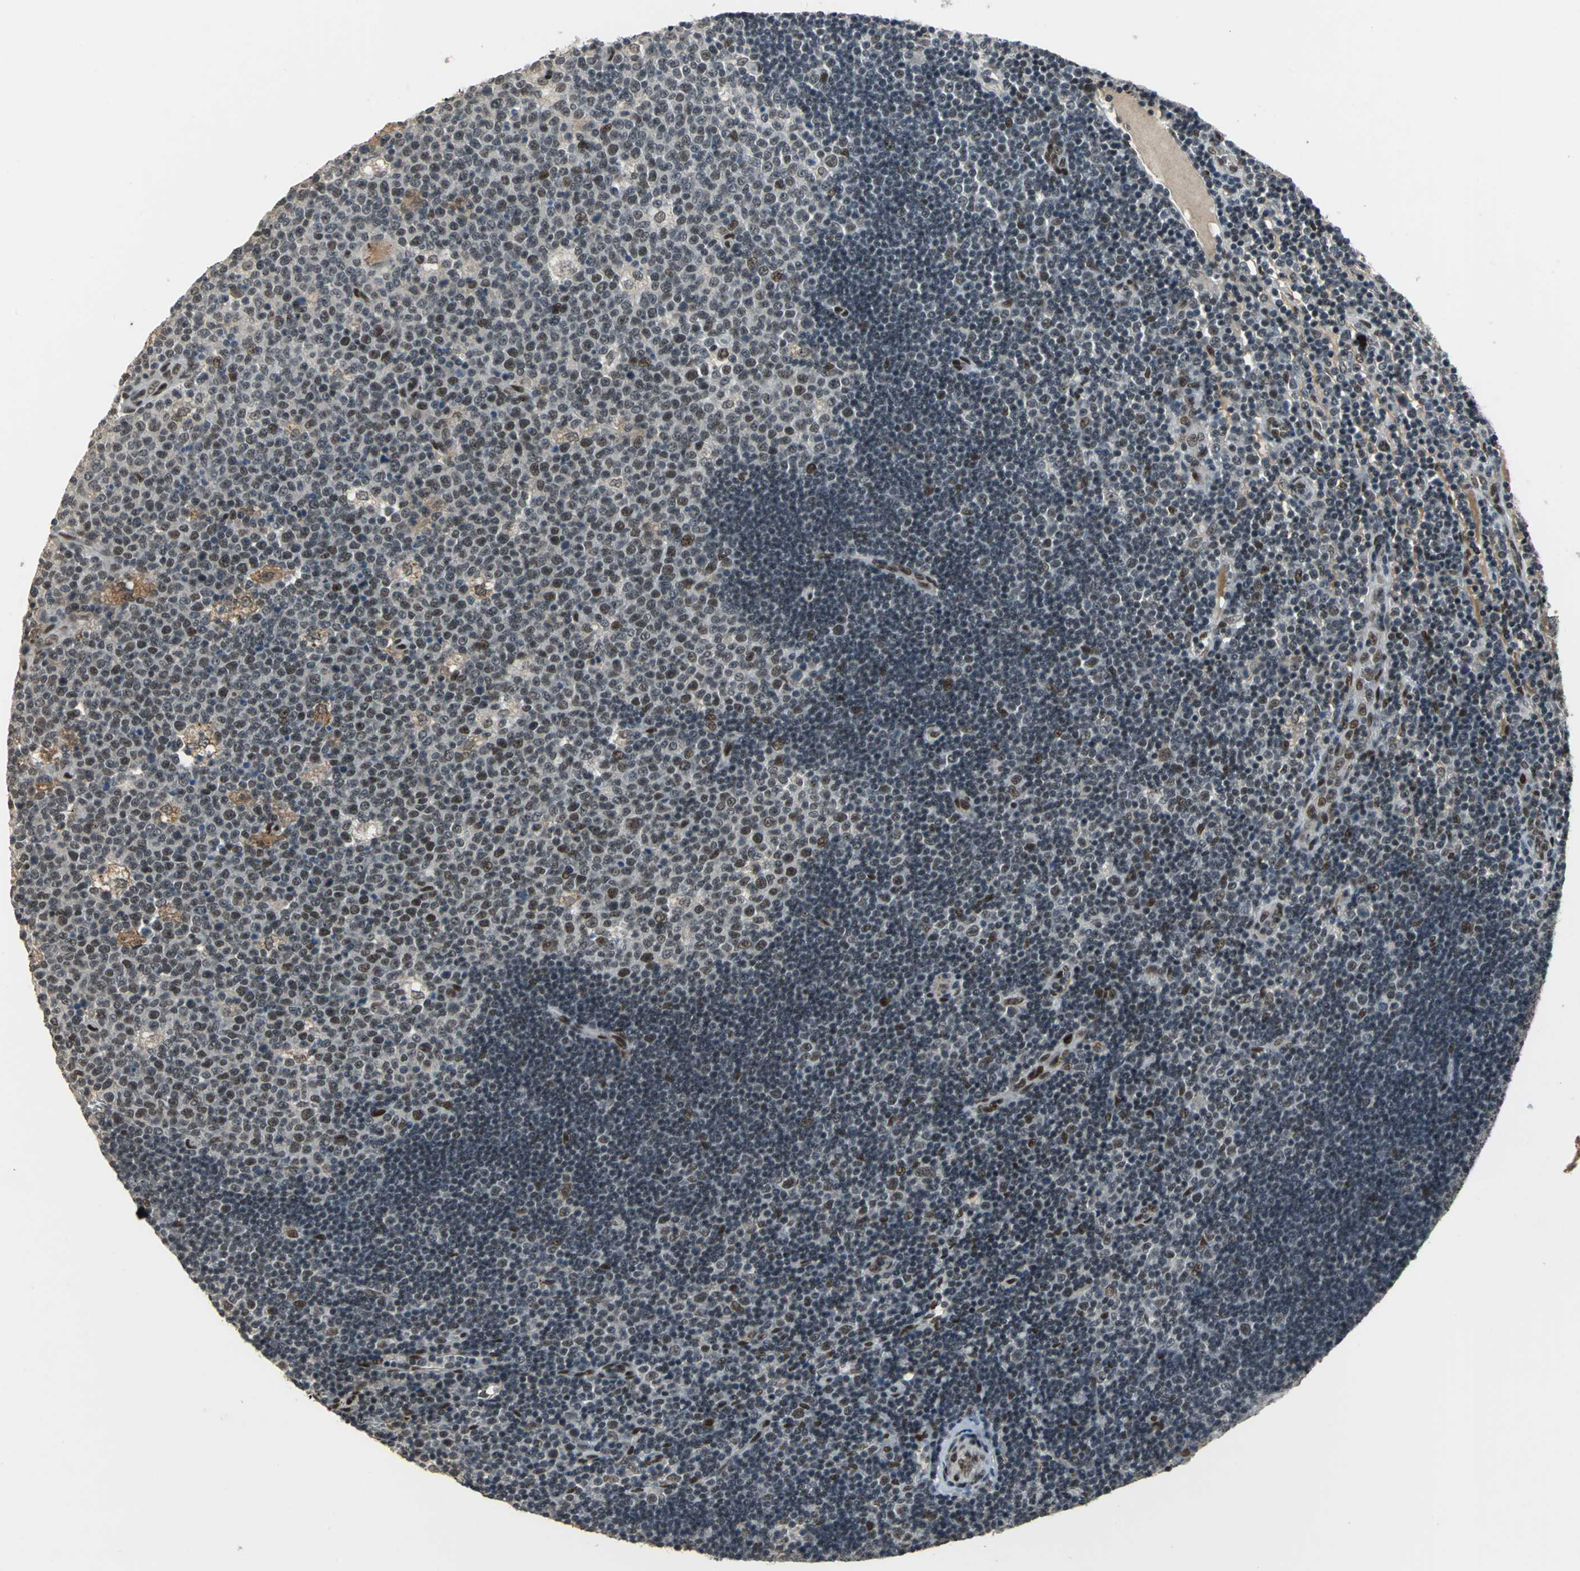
{"staining": {"intensity": "moderate", "quantity": "<25%", "location": "cytoplasmic/membranous,nuclear"}, "tissue": "lymph node", "cell_type": "Germinal center cells", "image_type": "normal", "snomed": [{"axis": "morphology", "description": "Normal tissue, NOS"}, {"axis": "topography", "description": "Lymph node"}, {"axis": "topography", "description": "Salivary gland"}], "caption": "A brown stain labels moderate cytoplasmic/membranous,nuclear positivity of a protein in germinal center cells of benign human lymph node. Nuclei are stained in blue.", "gene": "ELF2", "patient": {"sex": "male", "age": 8}}